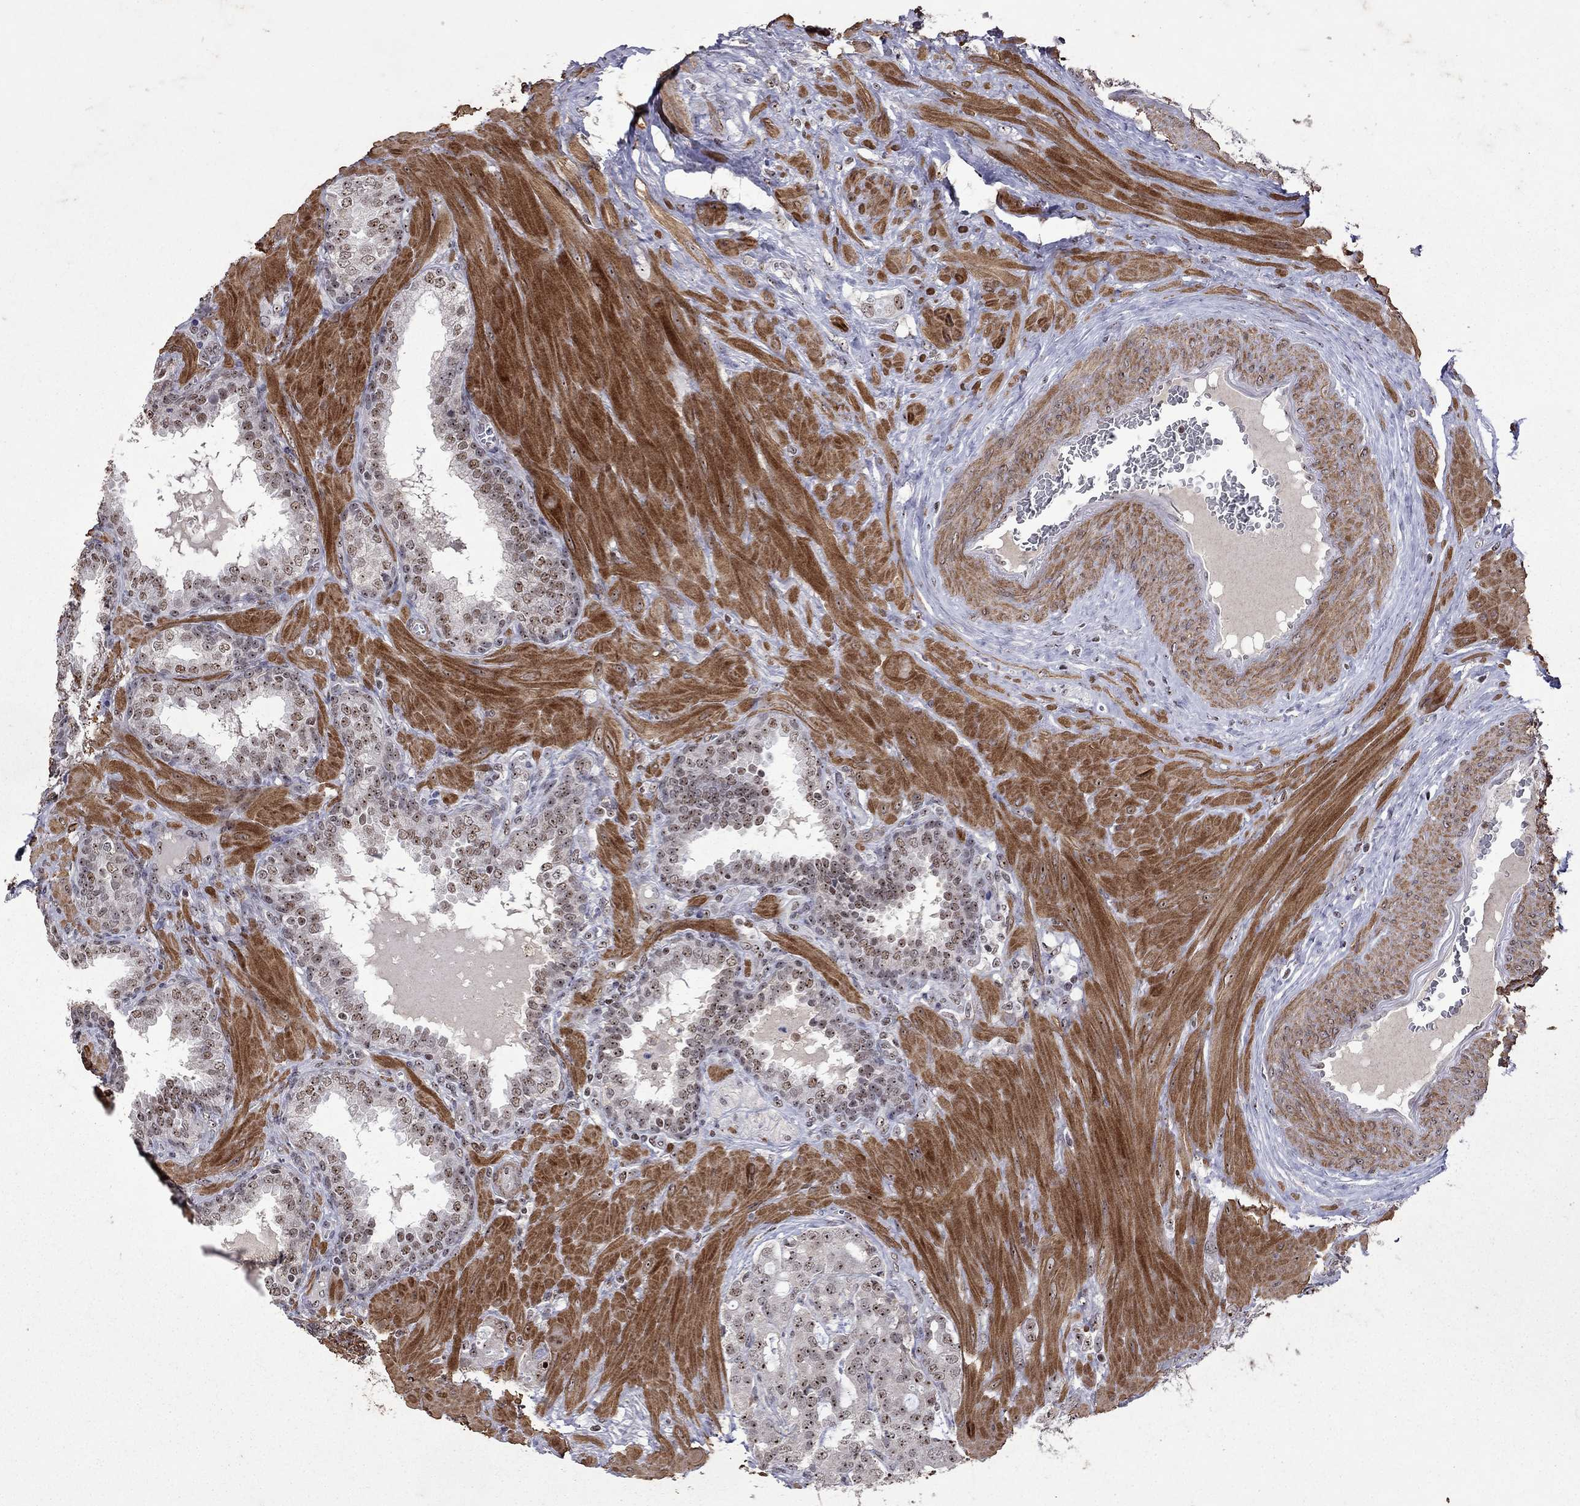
{"staining": {"intensity": "moderate", "quantity": "25%-75%", "location": "nuclear"}, "tissue": "prostate cancer", "cell_type": "Tumor cells", "image_type": "cancer", "snomed": [{"axis": "morphology", "description": "Adenocarcinoma, NOS"}, {"axis": "topography", "description": "Prostate"}], "caption": "The micrograph exhibits immunohistochemical staining of prostate cancer. There is moderate nuclear positivity is present in approximately 25%-75% of tumor cells.", "gene": "SPOUT1", "patient": {"sex": "male", "age": 57}}